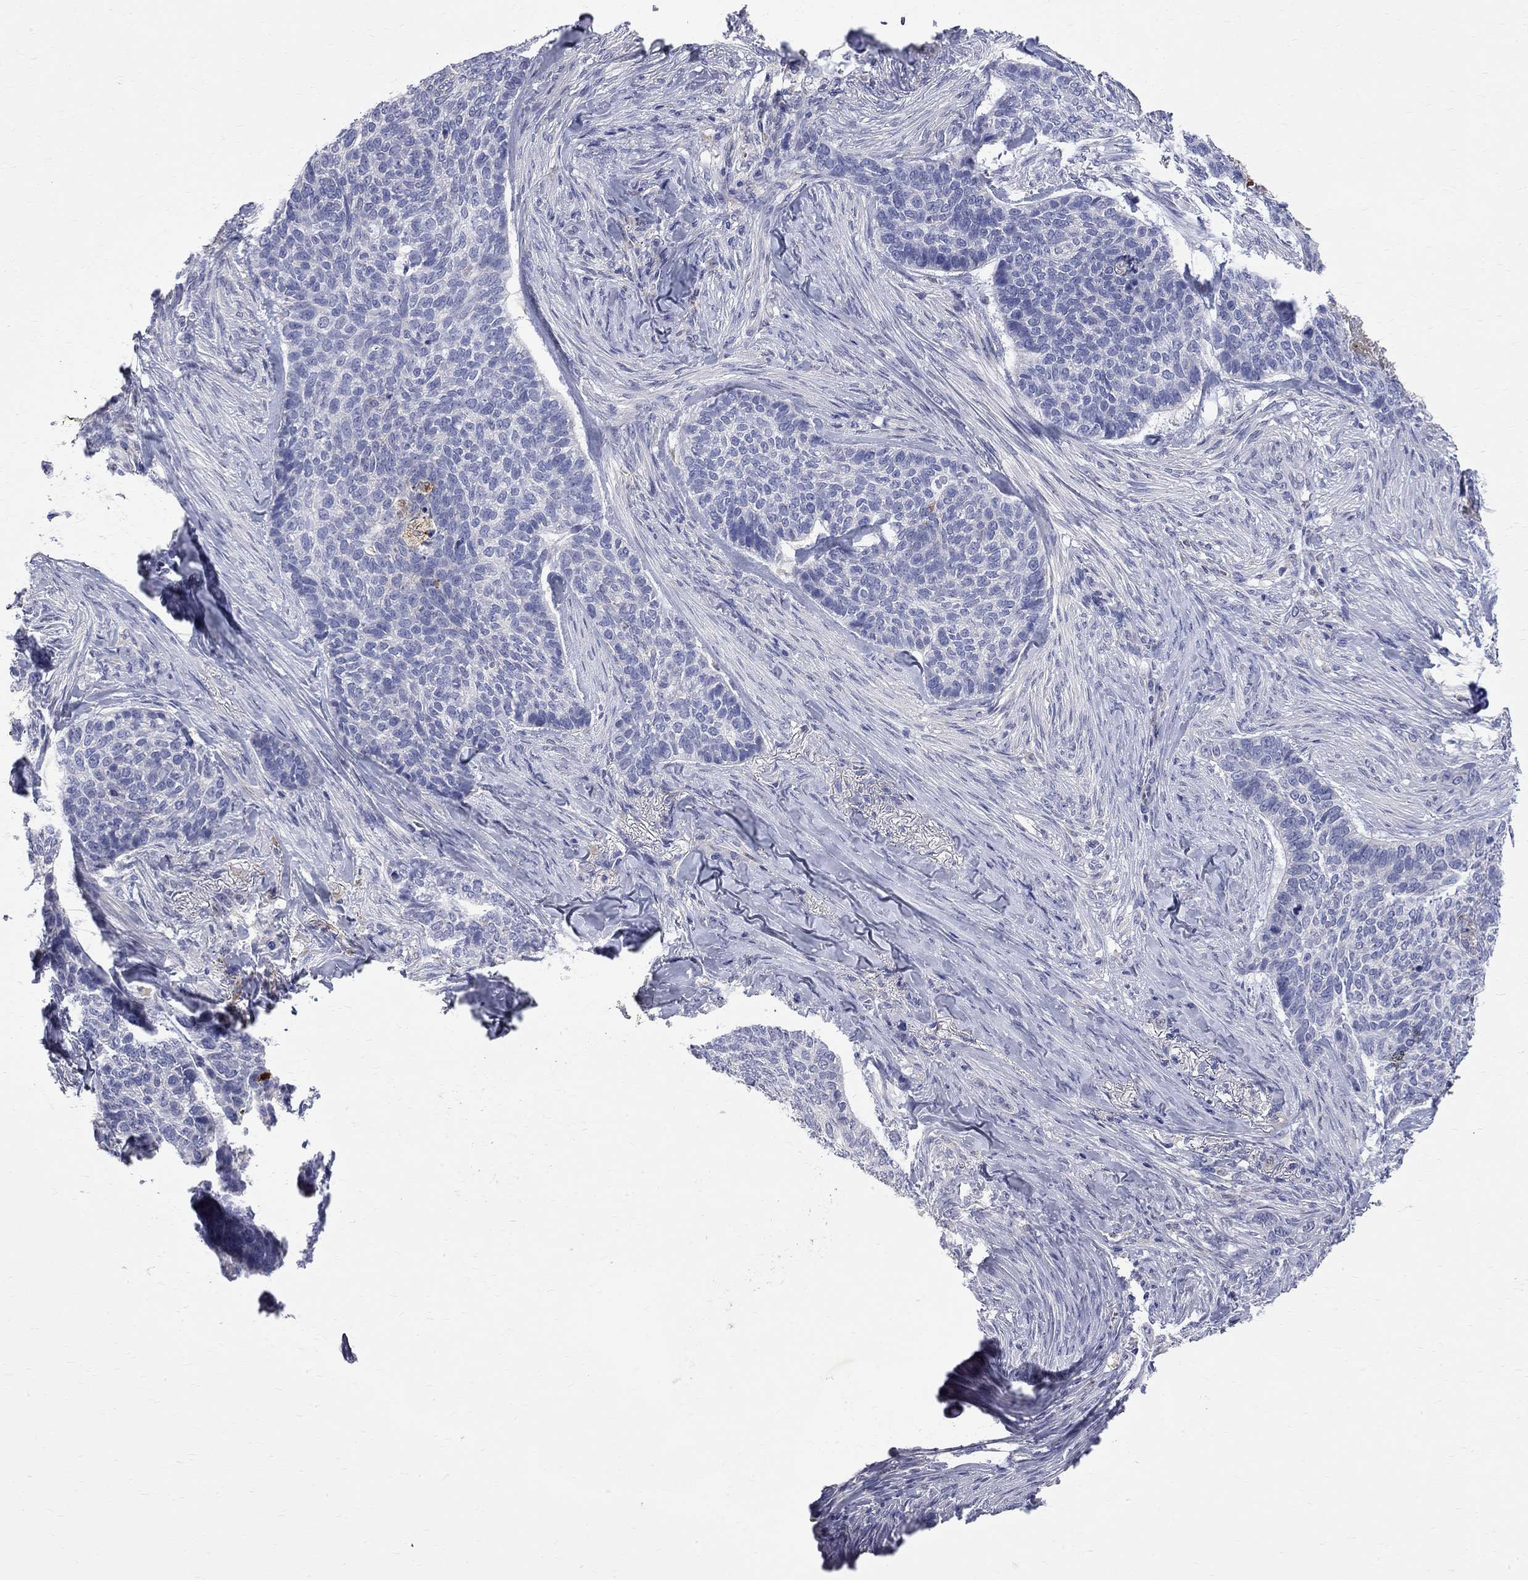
{"staining": {"intensity": "negative", "quantity": "none", "location": "none"}, "tissue": "skin cancer", "cell_type": "Tumor cells", "image_type": "cancer", "snomed": [{"axis": "morphology", "description": "Basal cell carcinoma"}, {"axis": "topography", "description": "Skin"}], "caption": "DAB immunohistochemical staining of skin cancer demonstrates no significant expression in tumor cells.", "gene": "ACSL1", "patient": {"sex": "female", "age": 69}}